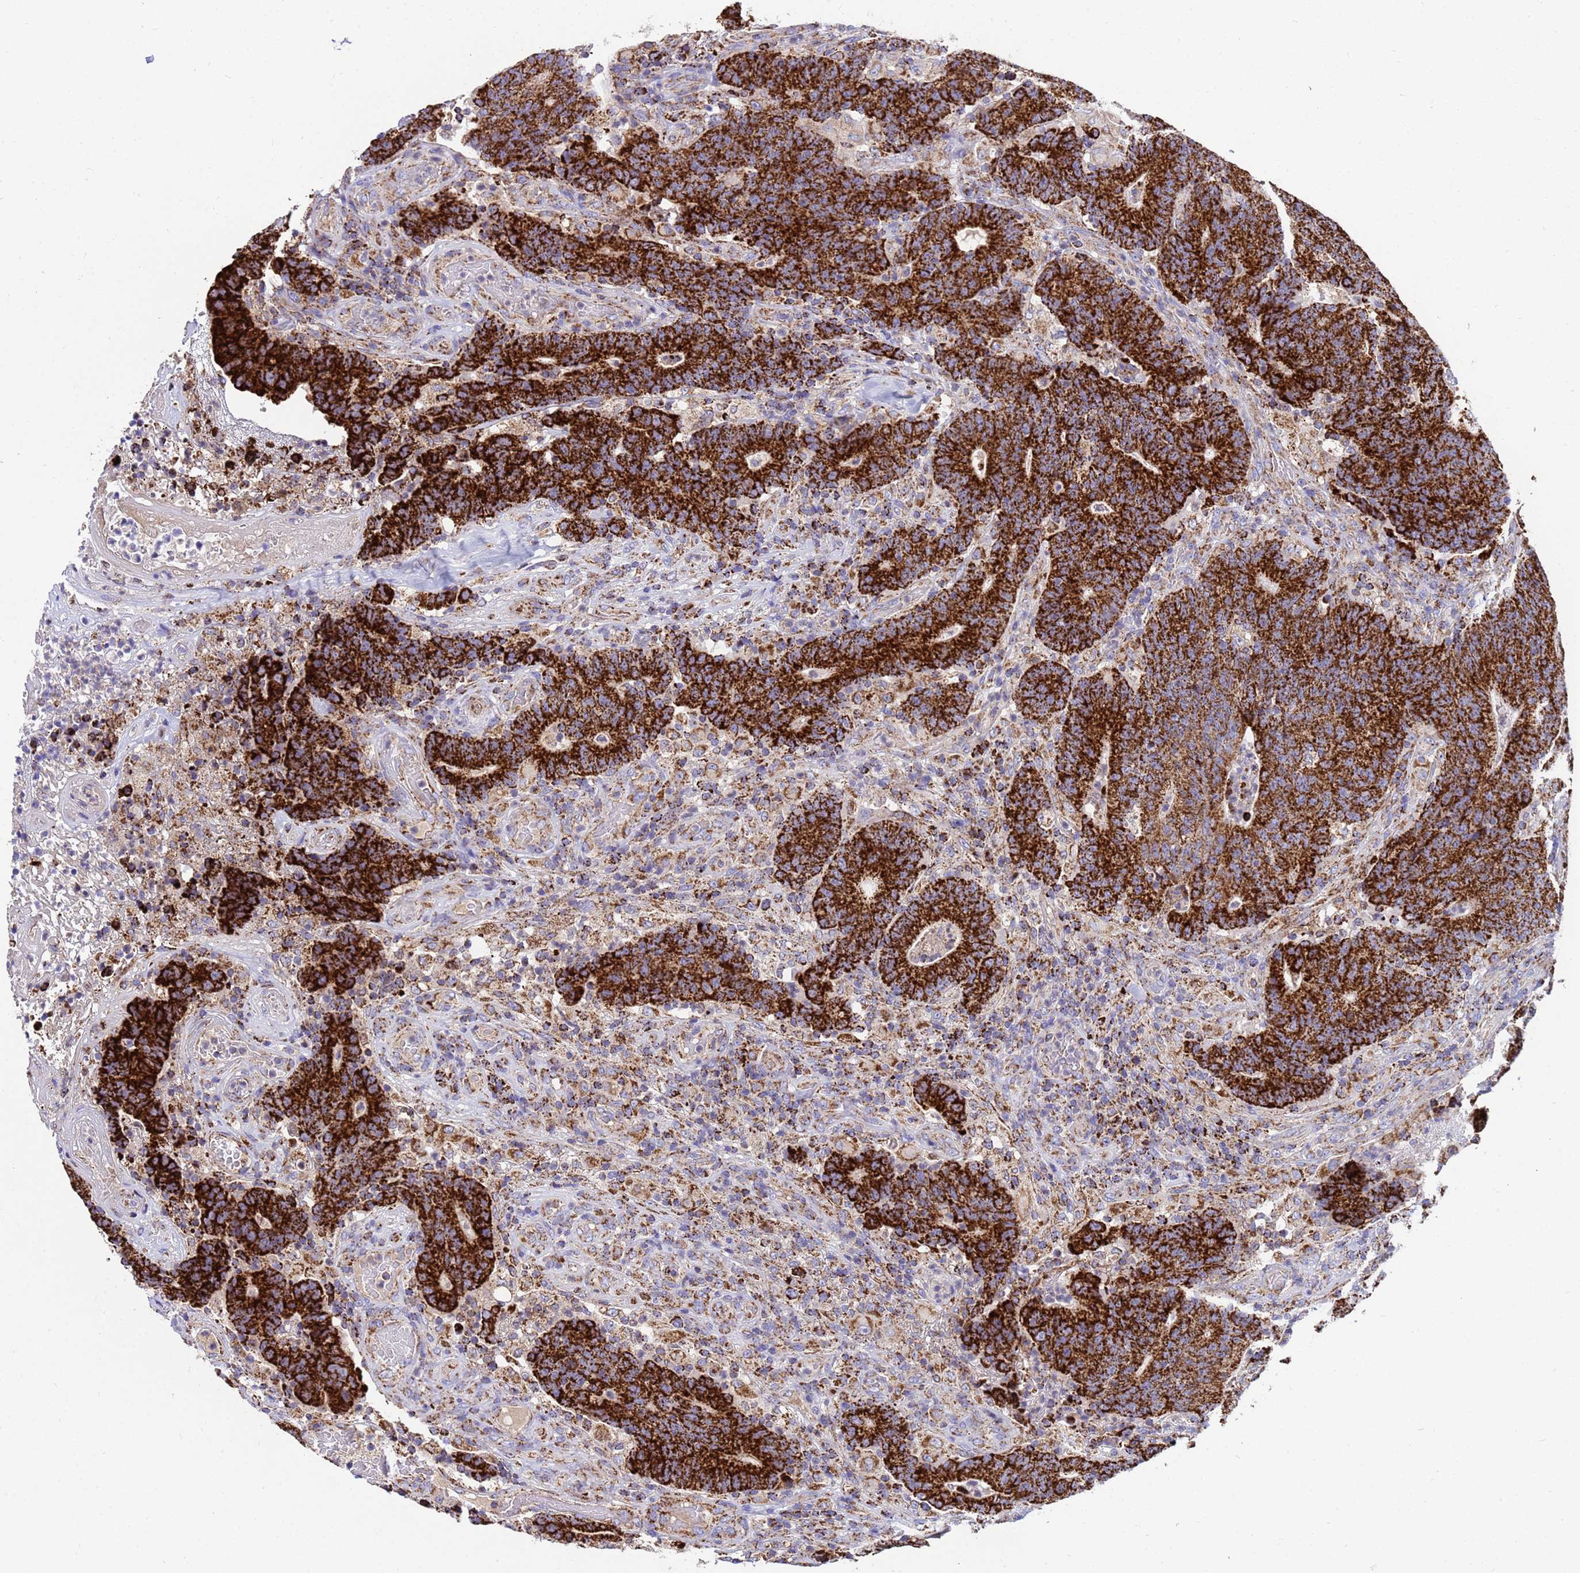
{"staining": {"intensity": "strong", "quantity": ">75%", "location": "cytoplasmic/membranous"}, "tissue": "colorectal cancer", "cell_type": "Tumor cells", "image_type": "cancer", "snomed": [{"axis": "morphology", "description": "Normal tissue, NOS"}, {"axis": "morphology", "description": "Adenocarcinoma, NOS"}, {"axis": "topography", "description": "Colon"}], "caption": "Adenocarcinoma (colorectal) tissue shows strong cytoplasmic/membranous expression in about >75% of tumor cells, visualized by immunohistochemistry. The staining was performed using DAB, with brown indicating positive protein expression. Nuclei are stained blue with hematoxylin.", "gene": "TUBGCP3", "patient": {"sex": "female", "age": 75}}